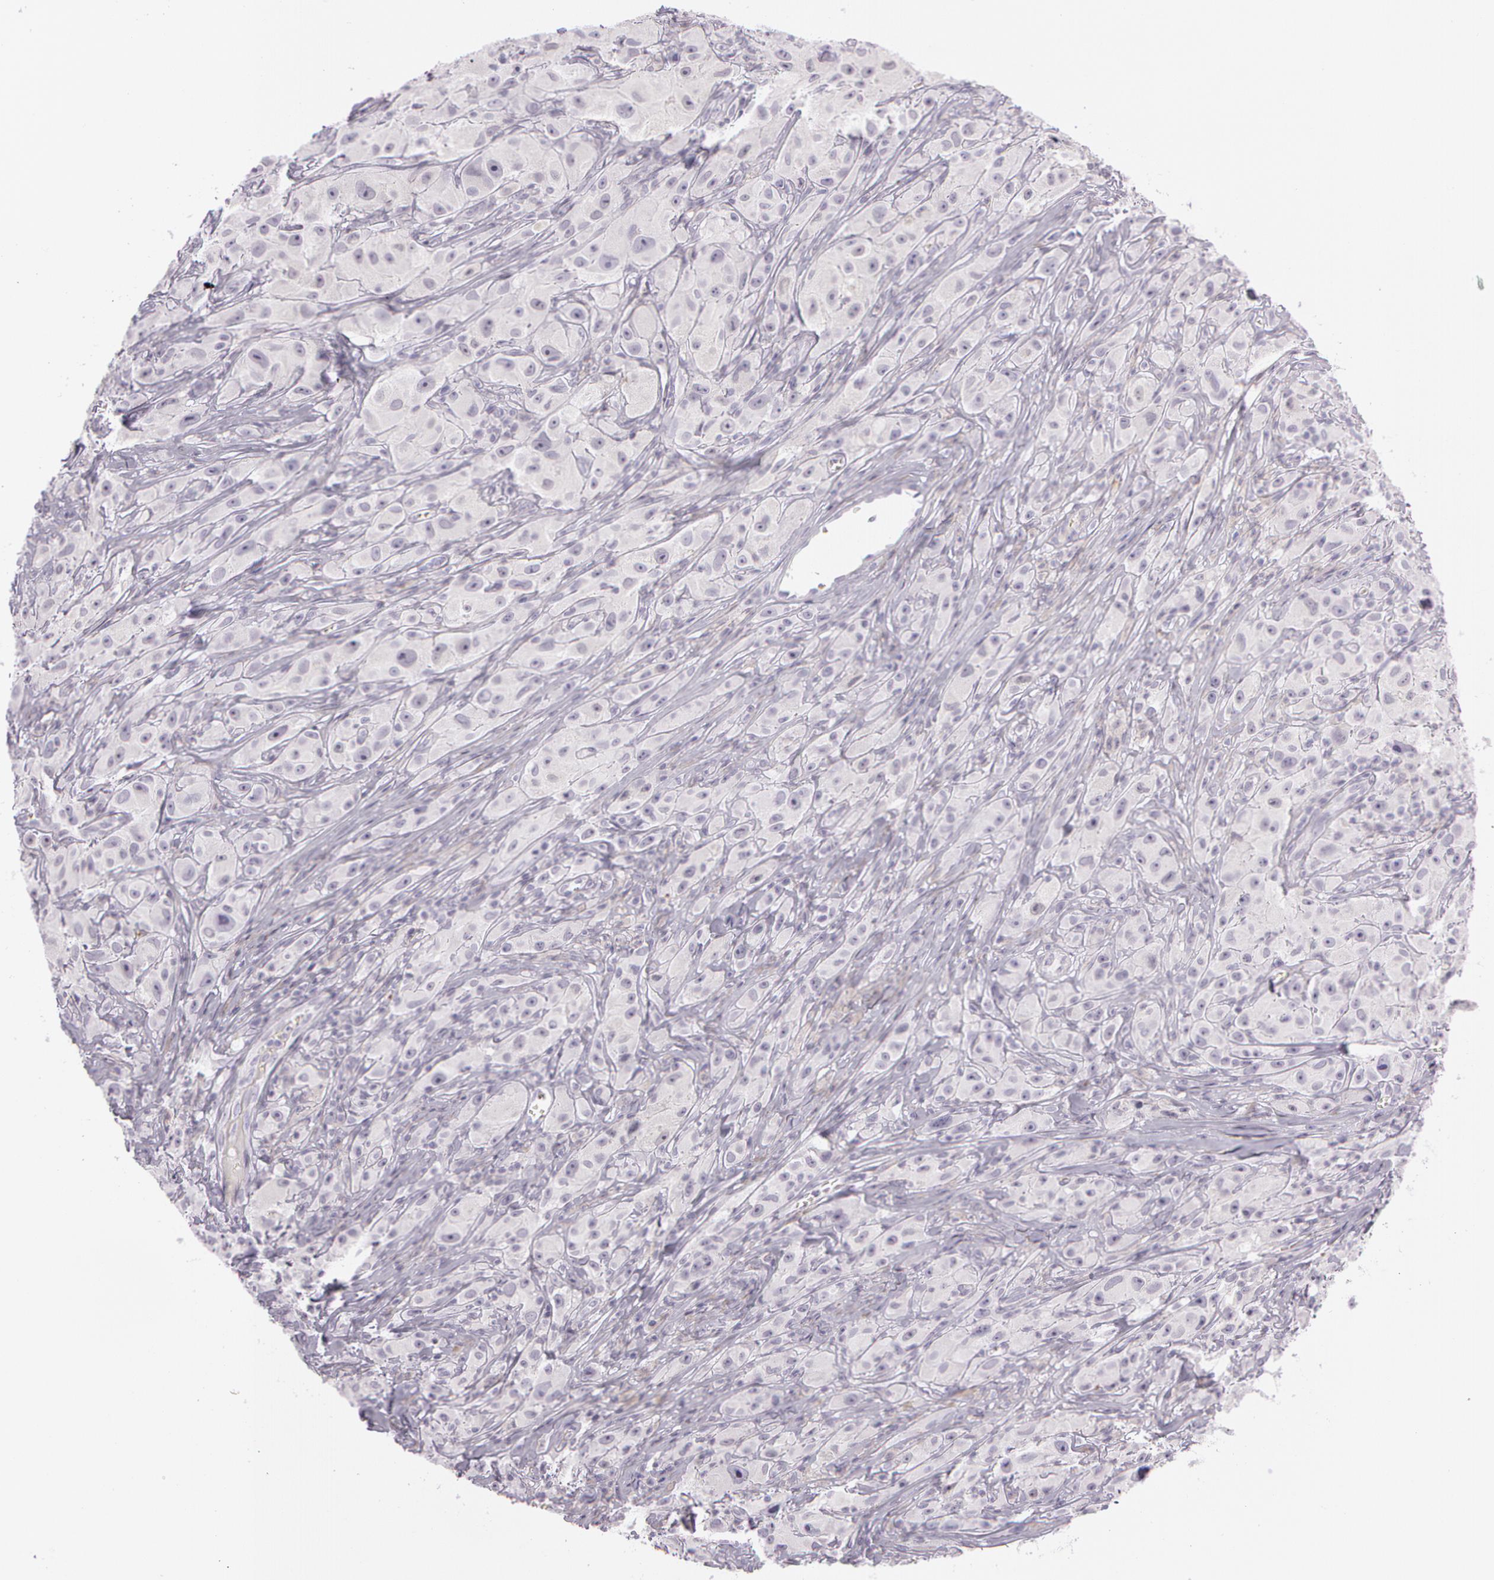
{"staining": {"intensity": "negative", "quantity": "none", "location": "none"}, "tissue": "melanoma", "cell_type": "Tumor cells", "image_type": "cancer", "snomed": [{"axis": "morphology", "description": "Malignant melanoma, NOS"}, {"axis": "topography", "description": "Skin"}], "caption": "IHC micrograph of neoplastic tissue: melanoma stained with DAB (3,3'-diaminobenzidine) shows no significant protein expression in tumor cells.", "gene": "OTC", "patient": {"sex": "male", "age": 56}}